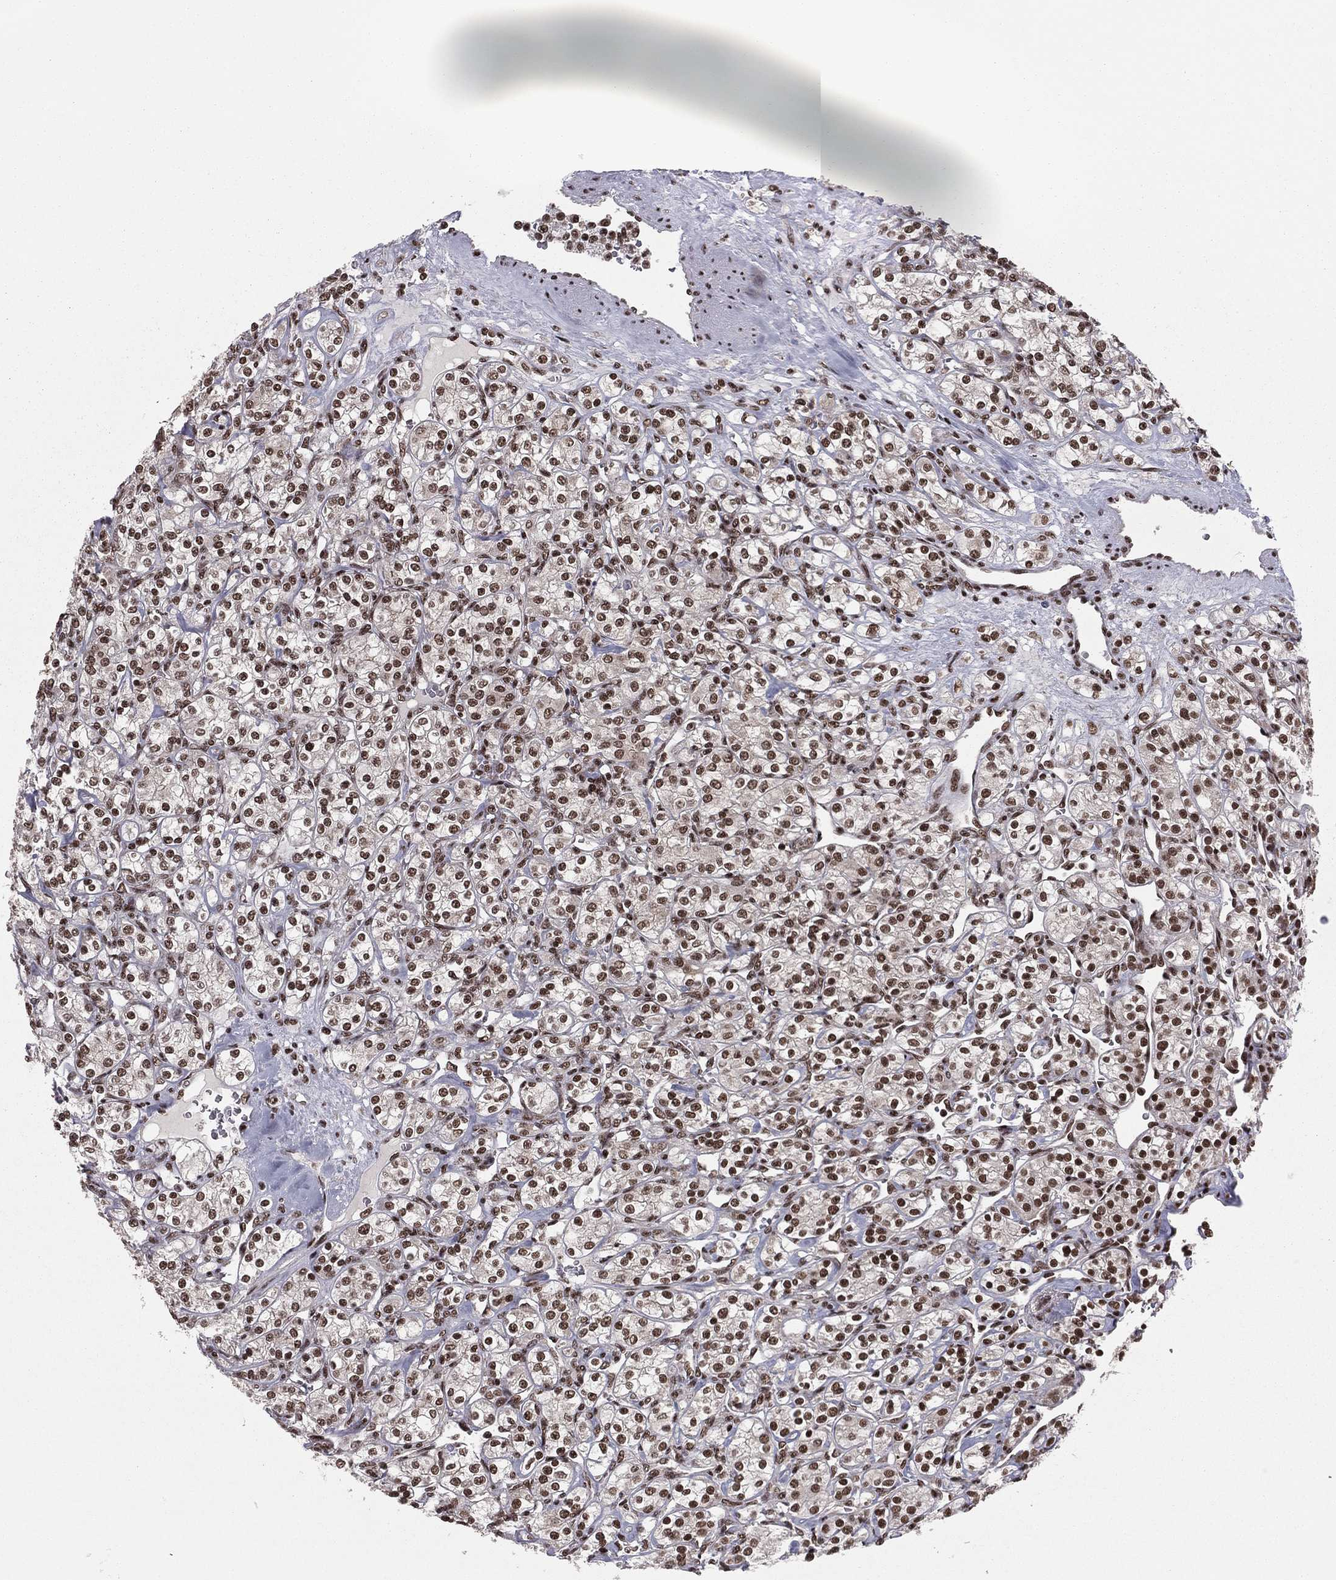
{"staining": {"intensity": "moderate", "quantity": "25%-75%", "location": "nuclear"}, "tissue": "renal cancer", "cell_type": "Tumor cells", "image_type": "cancer", "snomed": [{"axis": "morphology", "description": "Adenocarcinoma, NOS"}, {"axis": "topography", "description": "Kidney"}], "caption": "Brown immunohistochemical staining in human adenocarcinoma (renal) exhibits moderate nuclear expression in approximately 25%-75% of tumor cells. (DAB (3,3'-diaminobenzidine) IHC with brightfield microscopy, high magnification).", "gene": "NFYB", "patient": {"sex": "male", "age": 77}}